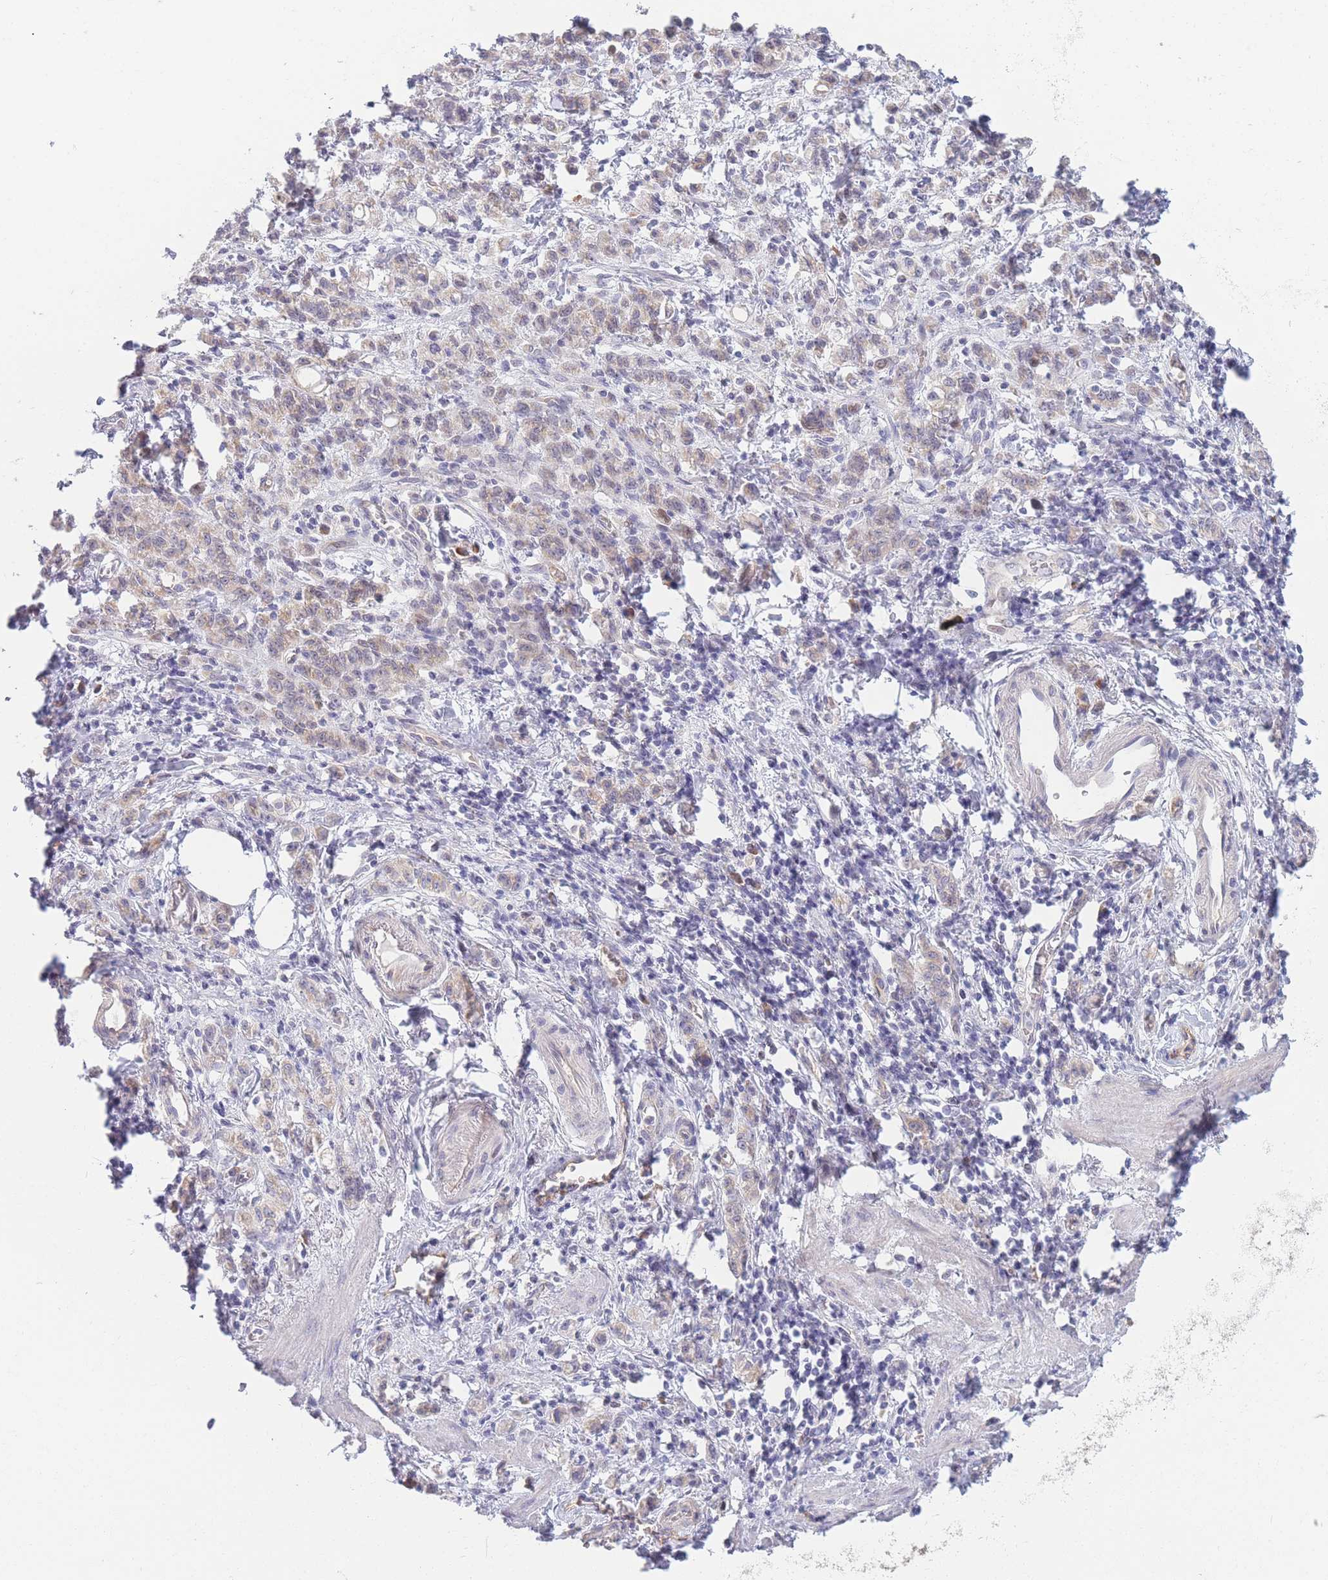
{"staining": {"intensity": "weak", "quantity": "25%-75%", "location": "cytoplasmic/membranous"}, "tissue": "stomach cancer", "cell_type": "Tumor cells", "image_type": "cancer", "snomed": [{"axis": "morphology", "description": "Adenocarcinoma, NOS"}, {"axis": "topography", "description": "Stomach"}], "caption": "Weak cytoplasmic/membranous positivity for a protein is present in approximately 25%-75% of tumor cells of adenocarcinoma (stomach) using IHC.", "gene": "FAM227B", "patient": {"sex": "male", "age": 77}}